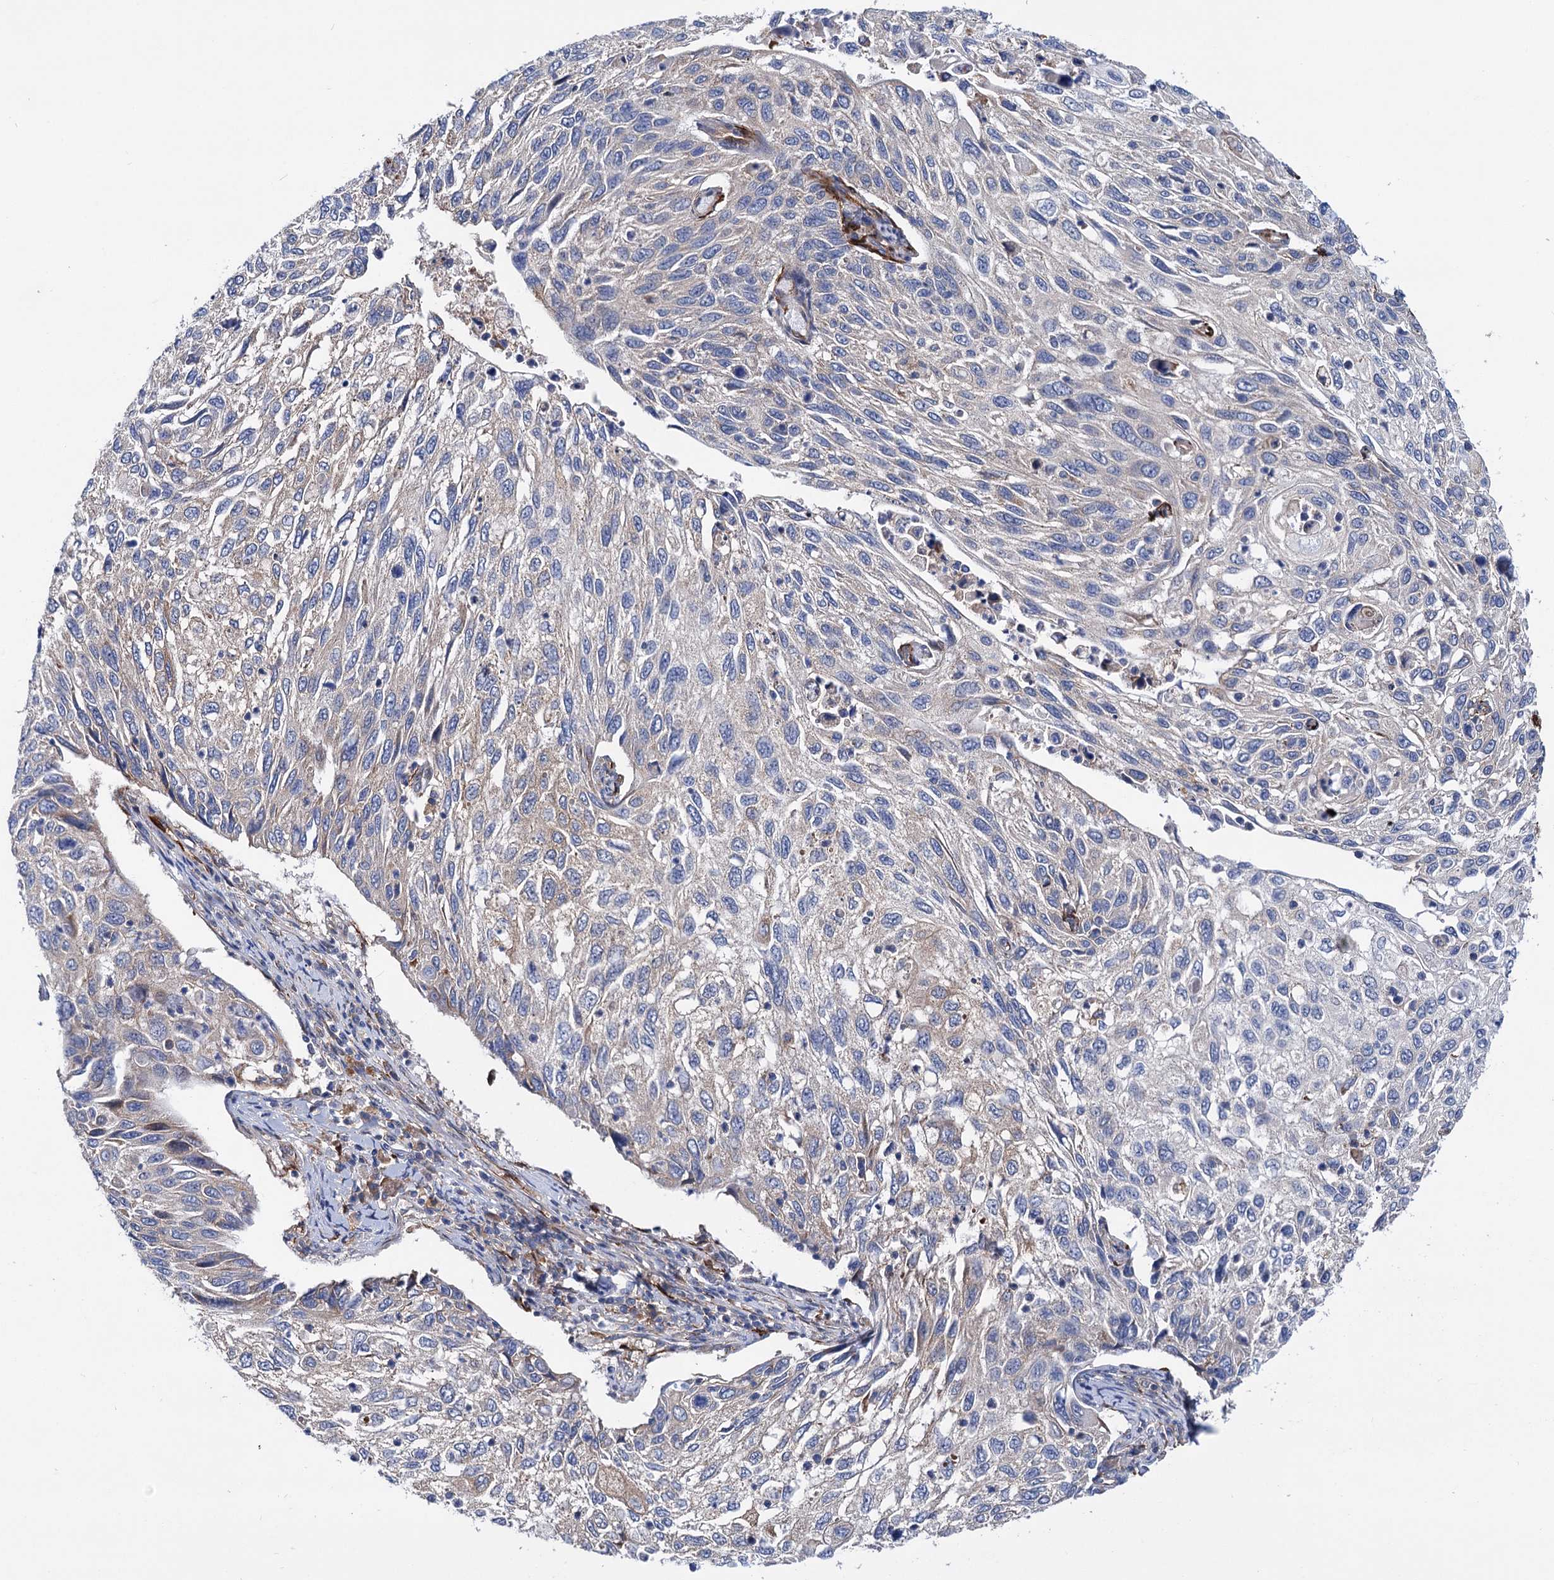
{"staining": {"intensity": "negative", "quantity": "none", "location": "none"}, "tissue": "cervical cancer", "cell_type": "Tumor cells", "image_type": "cancer", "snomed": [{"axis": "morphology", "description": "Squamous cell carcinoma, NOS"}, {"axis": "topography", "description": "Cervix"}], "caption": "High power microscopy micrograph of an immunohistochemistry (IHC) histopathology image of cervical cancer, revealing no significant expression in tumor cells. The staining is performed using DAB (3,3'-diaminobenzidine) brown chromogen with nuclei counter-stained in using hematoxylin.", "gene": "TRIM55", "patient": {"sex": "female", "age": 70}}